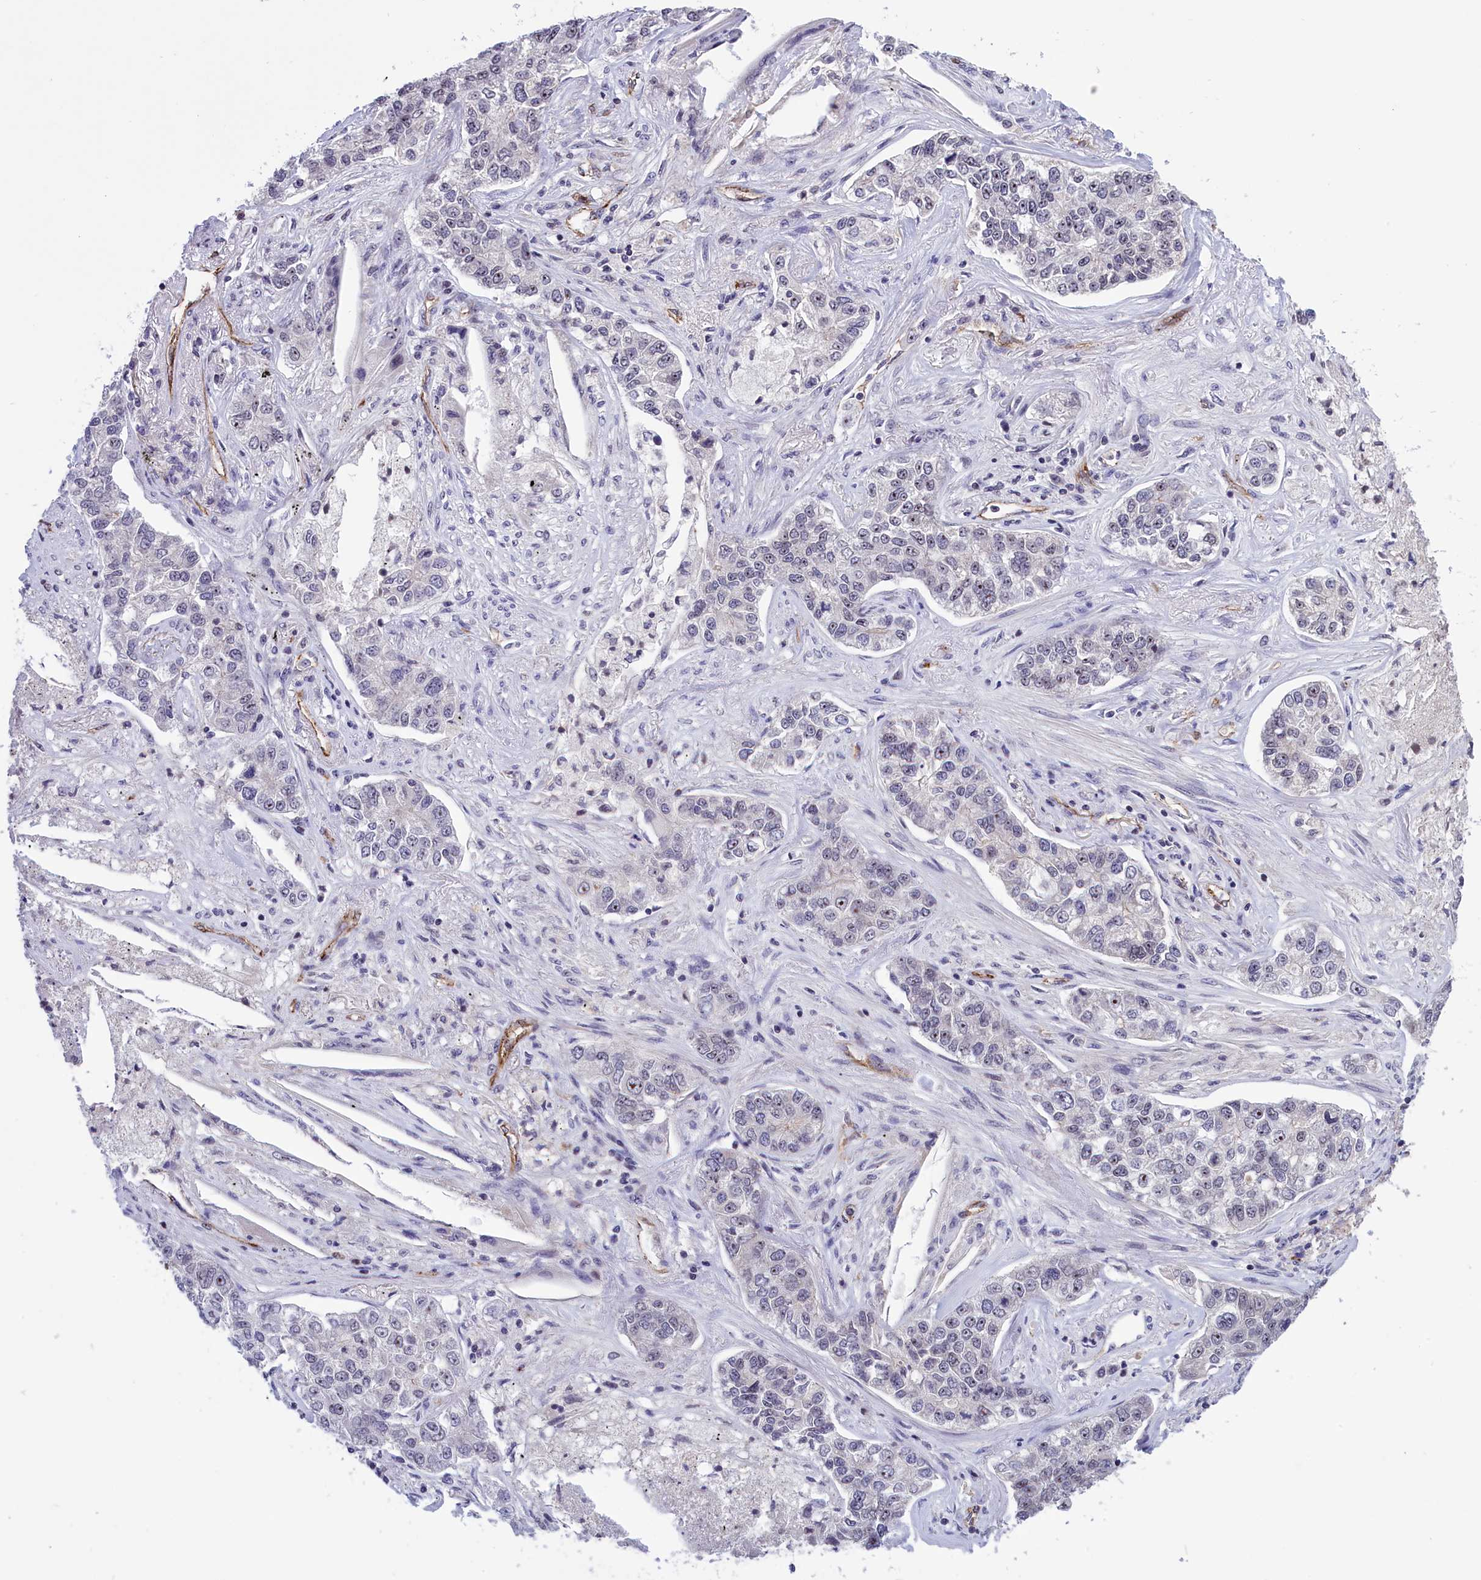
{"staining": {"intensity": "moderate", "quantity": "<25%", "location": "nuclear"}, "tissue": "lung cancer", "cell_type": "Tumor cells", "image_type": "cancer", "snomed": [{"axis": "morphology", "description": "Adenocarcinoma, NOS"}, {"axis": "topography", "description": "Lung"}], "caption": "This photomicrograph shows IHC staining of human lung adenocarcinoma, with low moderate nuclear staining in approximately <25% of tumor cells.", "gene": "MPND", "patient": {"sex": "male", "age": 49}}